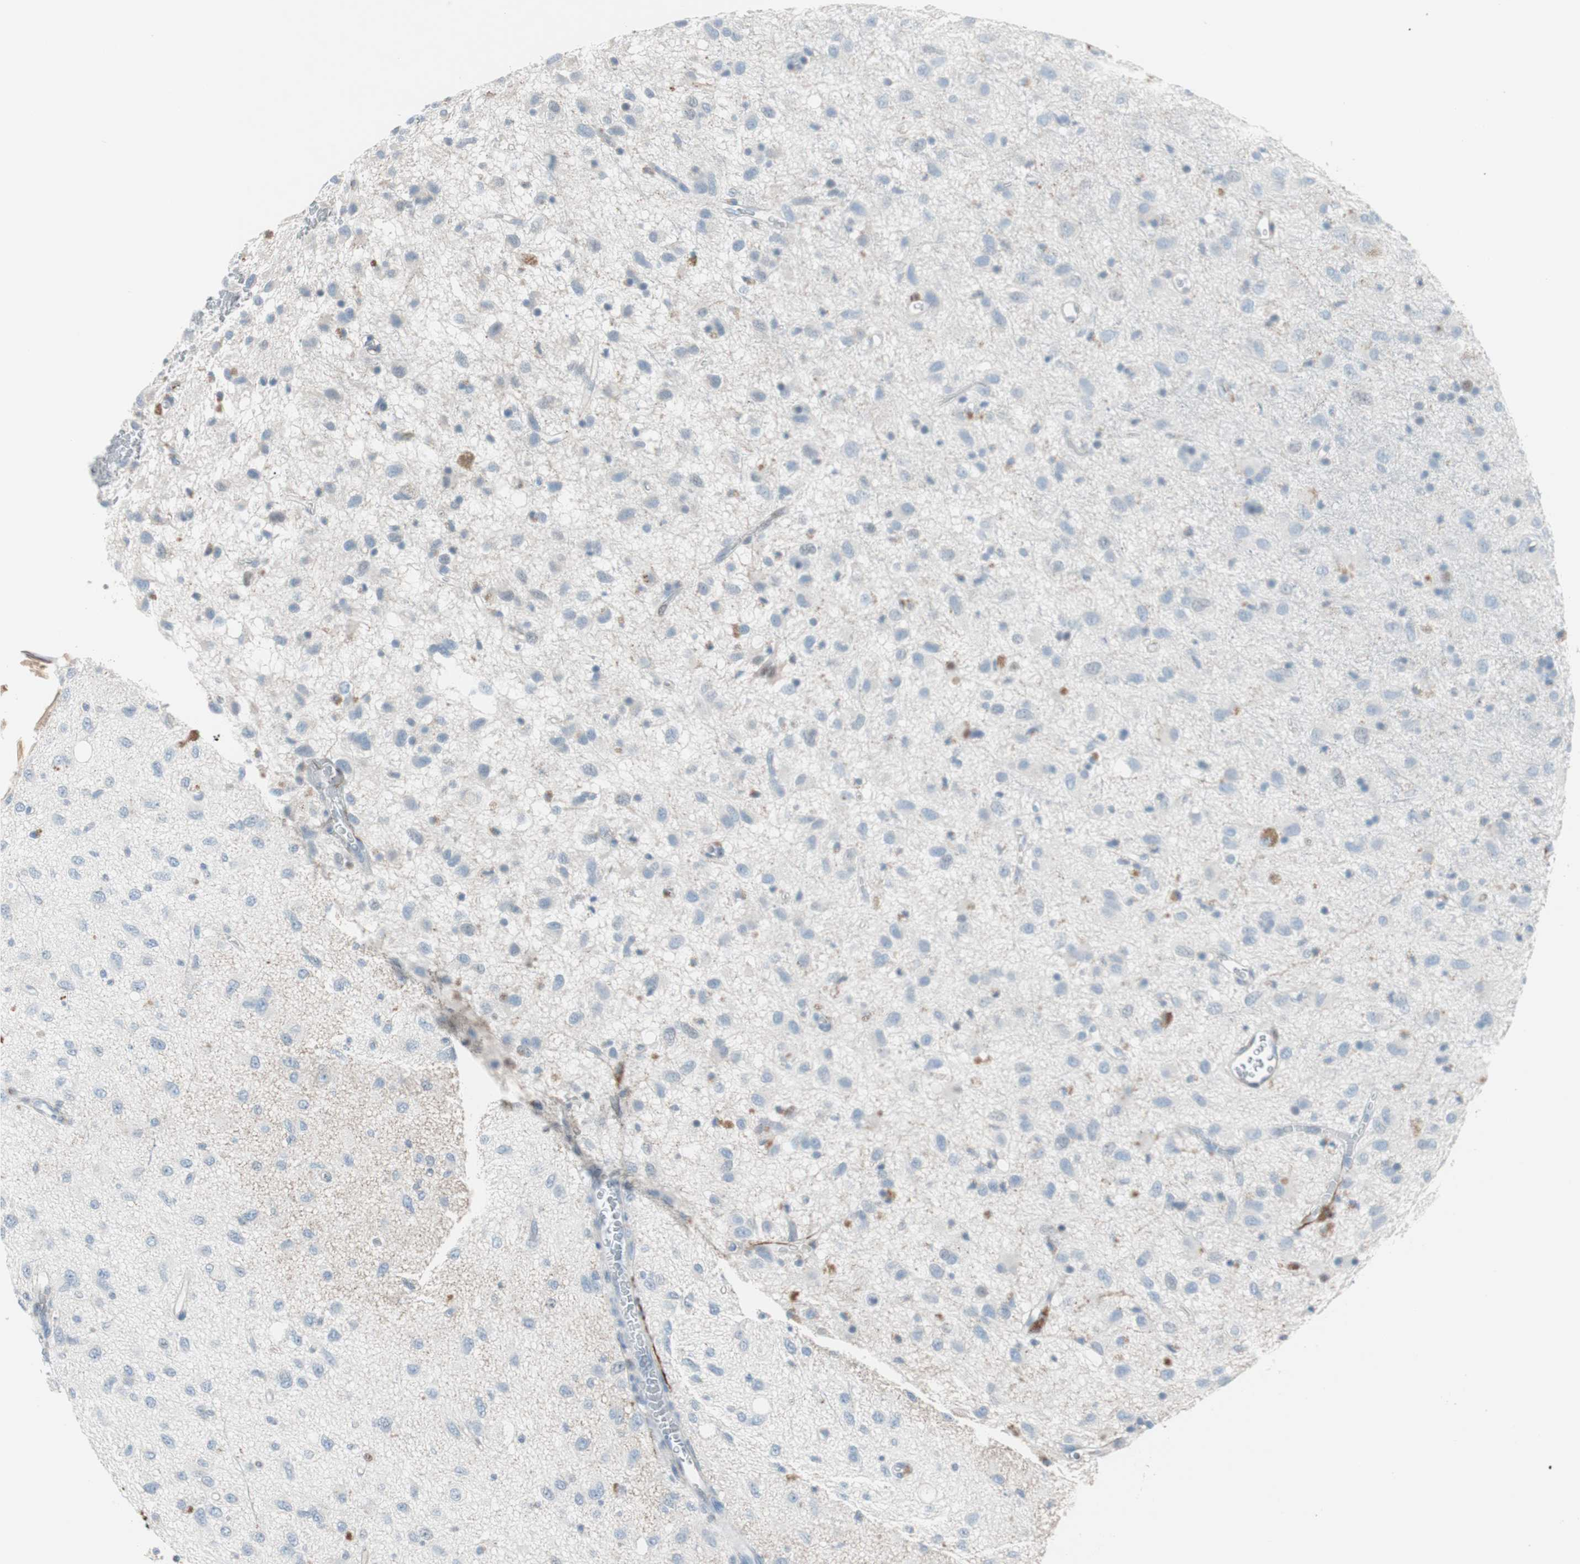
{"staining": {"intensity": "moderate", "quantity": "<25%", "location": "cytoplasmic/membranous"}, "tissue": "glioma", "cell_type": "Tumor cells", "image_type": "cancer", "snomed": [{"axis": "morphology", "description": "Glioma, malignant, Low grade"}, {"axis": "topography", "description": "Brain"}], "caption": "Immunohistochemistry (DAB) staining of glioma exhibits moderate cytoplasmic/membranous protein positivity in about <25% of tumor cells.", "gene": "FOSL1", "patient": {"sex": "male", "age": 77}}